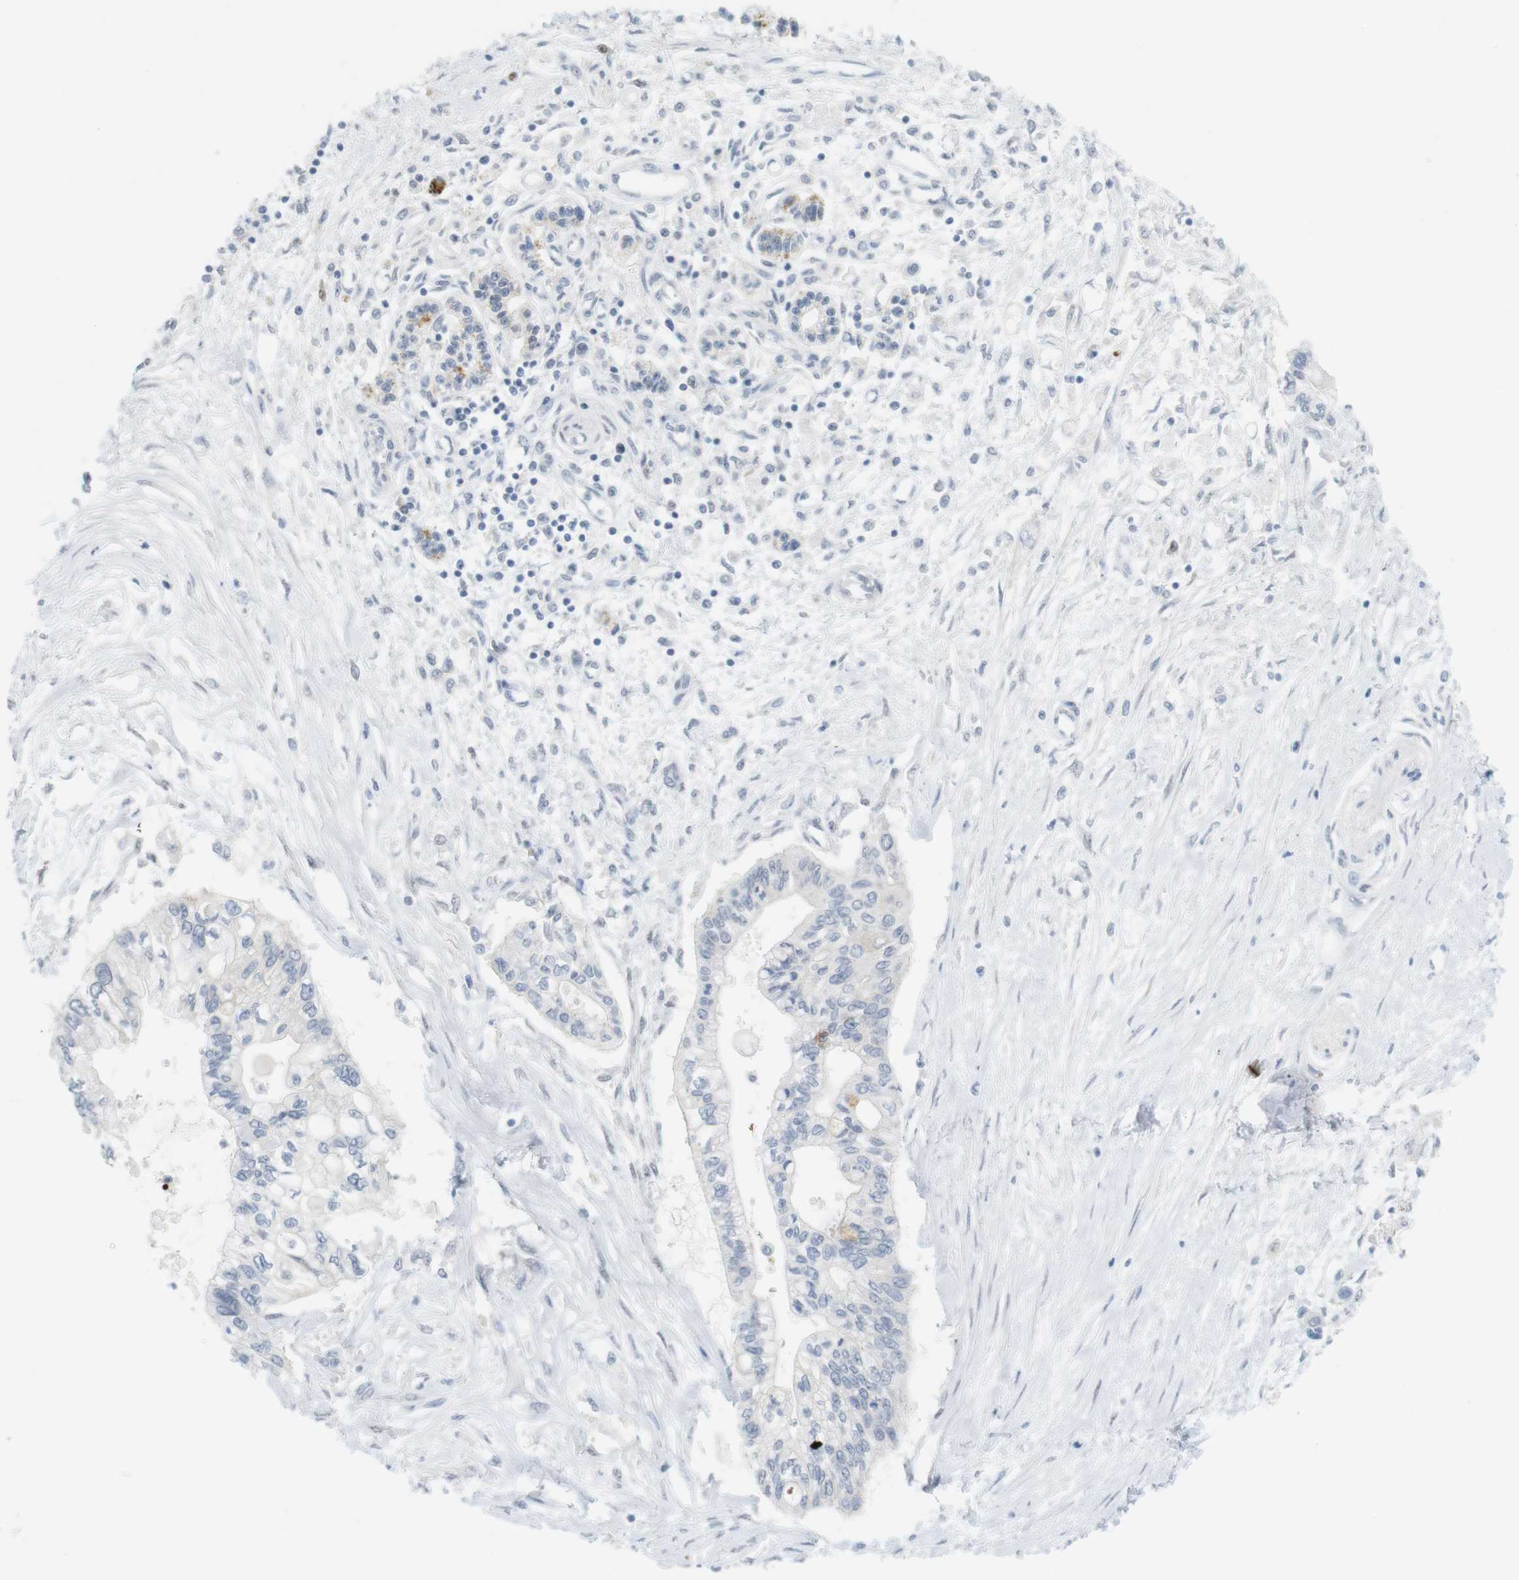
{"staining": {"intensity": "negative", "quantity": "none", "location": "none"}, "tissue": "pancreatic cancer", "cell_type": "Tumor cells", "image_type": "cancer", "snomed": [{"axis": "morphology", "description": "Adenocarcinoma, NOS"}, {"axis": "topography", "description": "Pancreas"}], "caption": "Adenocarcinoma (pancreatic) was stained to show a protein in brown. There is no significant expression in tumor cells. (Immunohistochemistry (ihc), brightfield microscopy, high magnification).", "gene": "CREB3L2", "patient": {"sex": "female", "age": 77}}